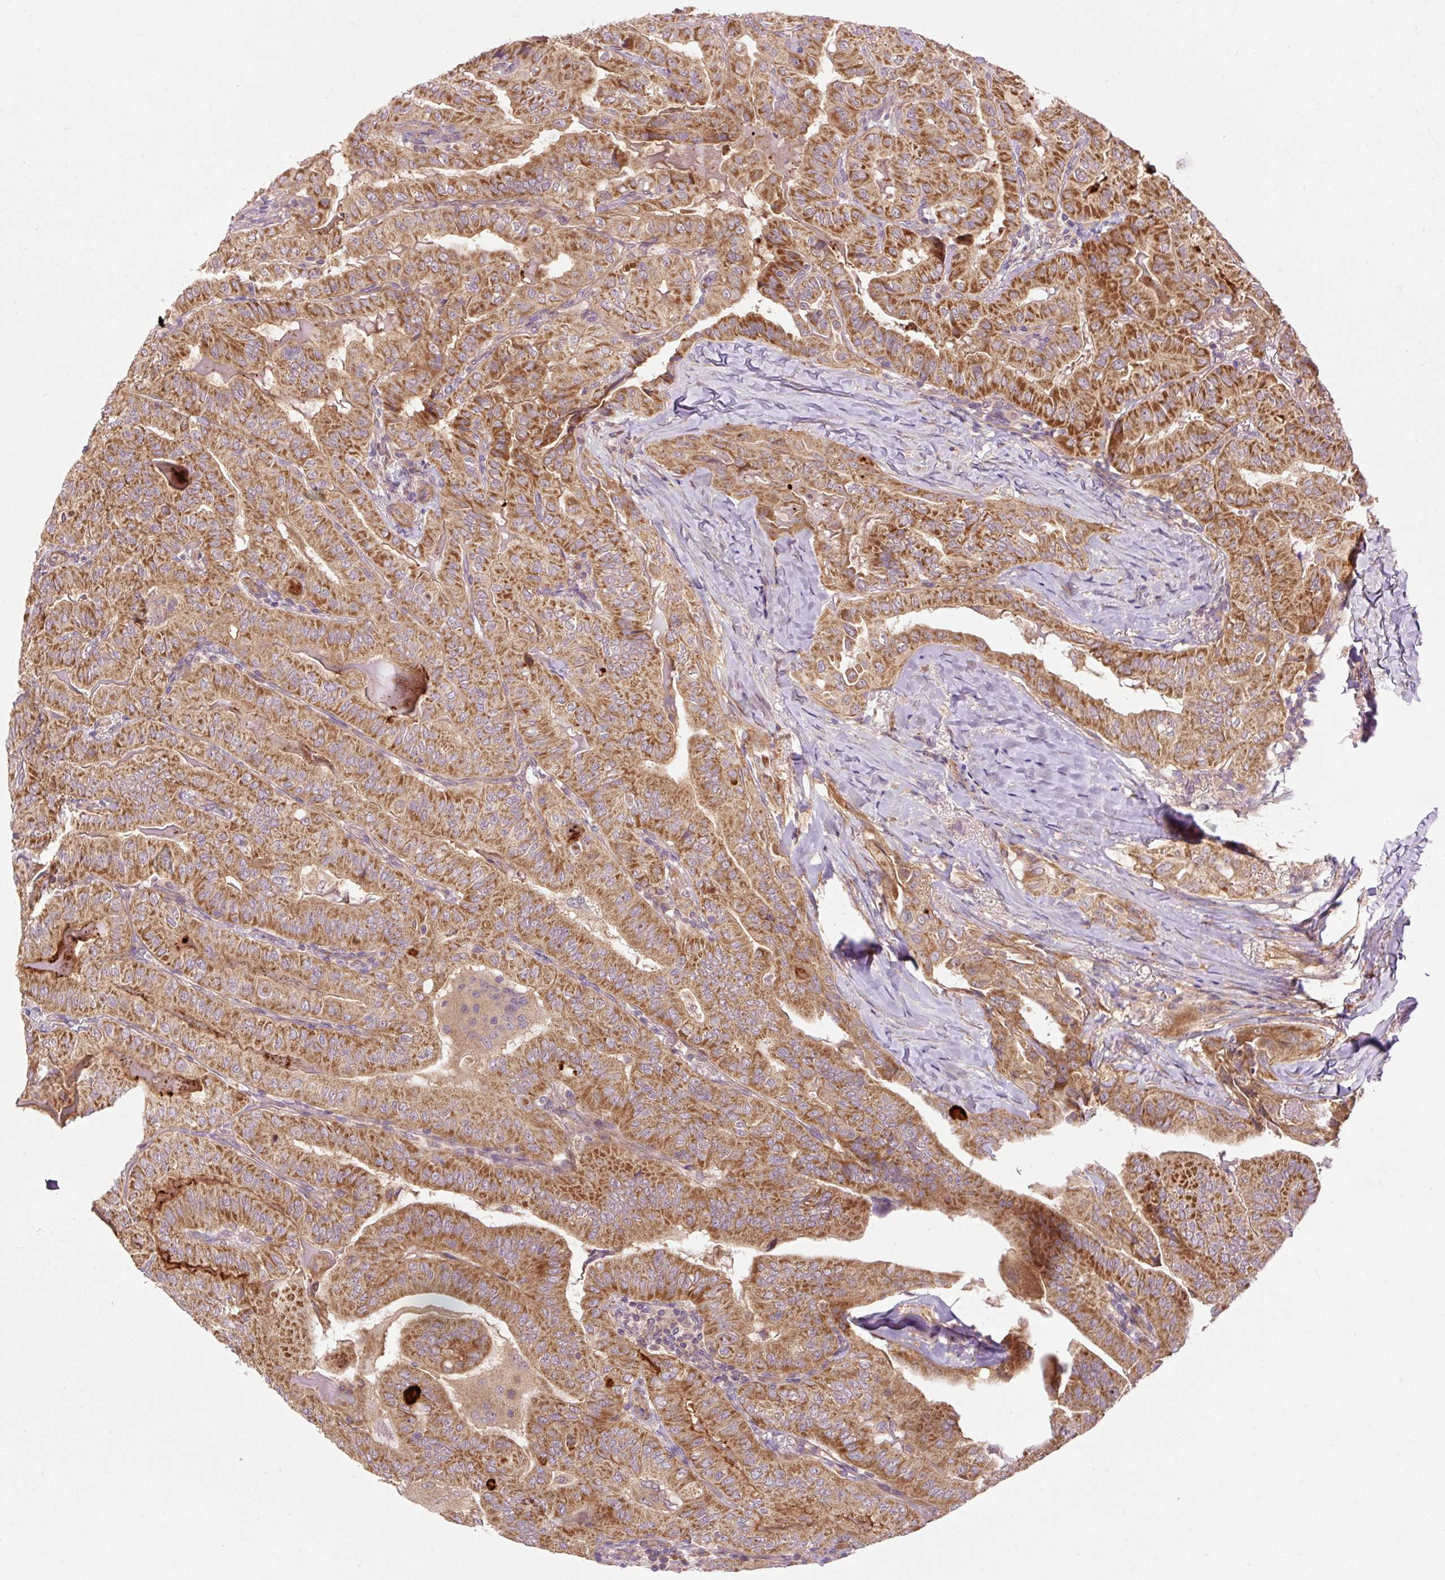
{"staining": {"intensity": "strong", "quantity": ">75%", "location": "cytoplasmic/membranous"}, "tissue": "thyroid cancer", "cell_type": "Tumor cells", "image_type": "cancer", "snomed": [{"axis": "morphology", "description": "Papillary adenocarcinoma, NOS"}, {"axis": "topography", "description": "Thyroid gland"}], "caption": "Thyroid papillary adenocarcinoma tissue displays strong cytoplasmic/membranous expression in about >75% of tumor cells, visualized by immunohistochemistry.", "gene": "RIPOR3", "patient": {"sex": "female", "age": 68}}